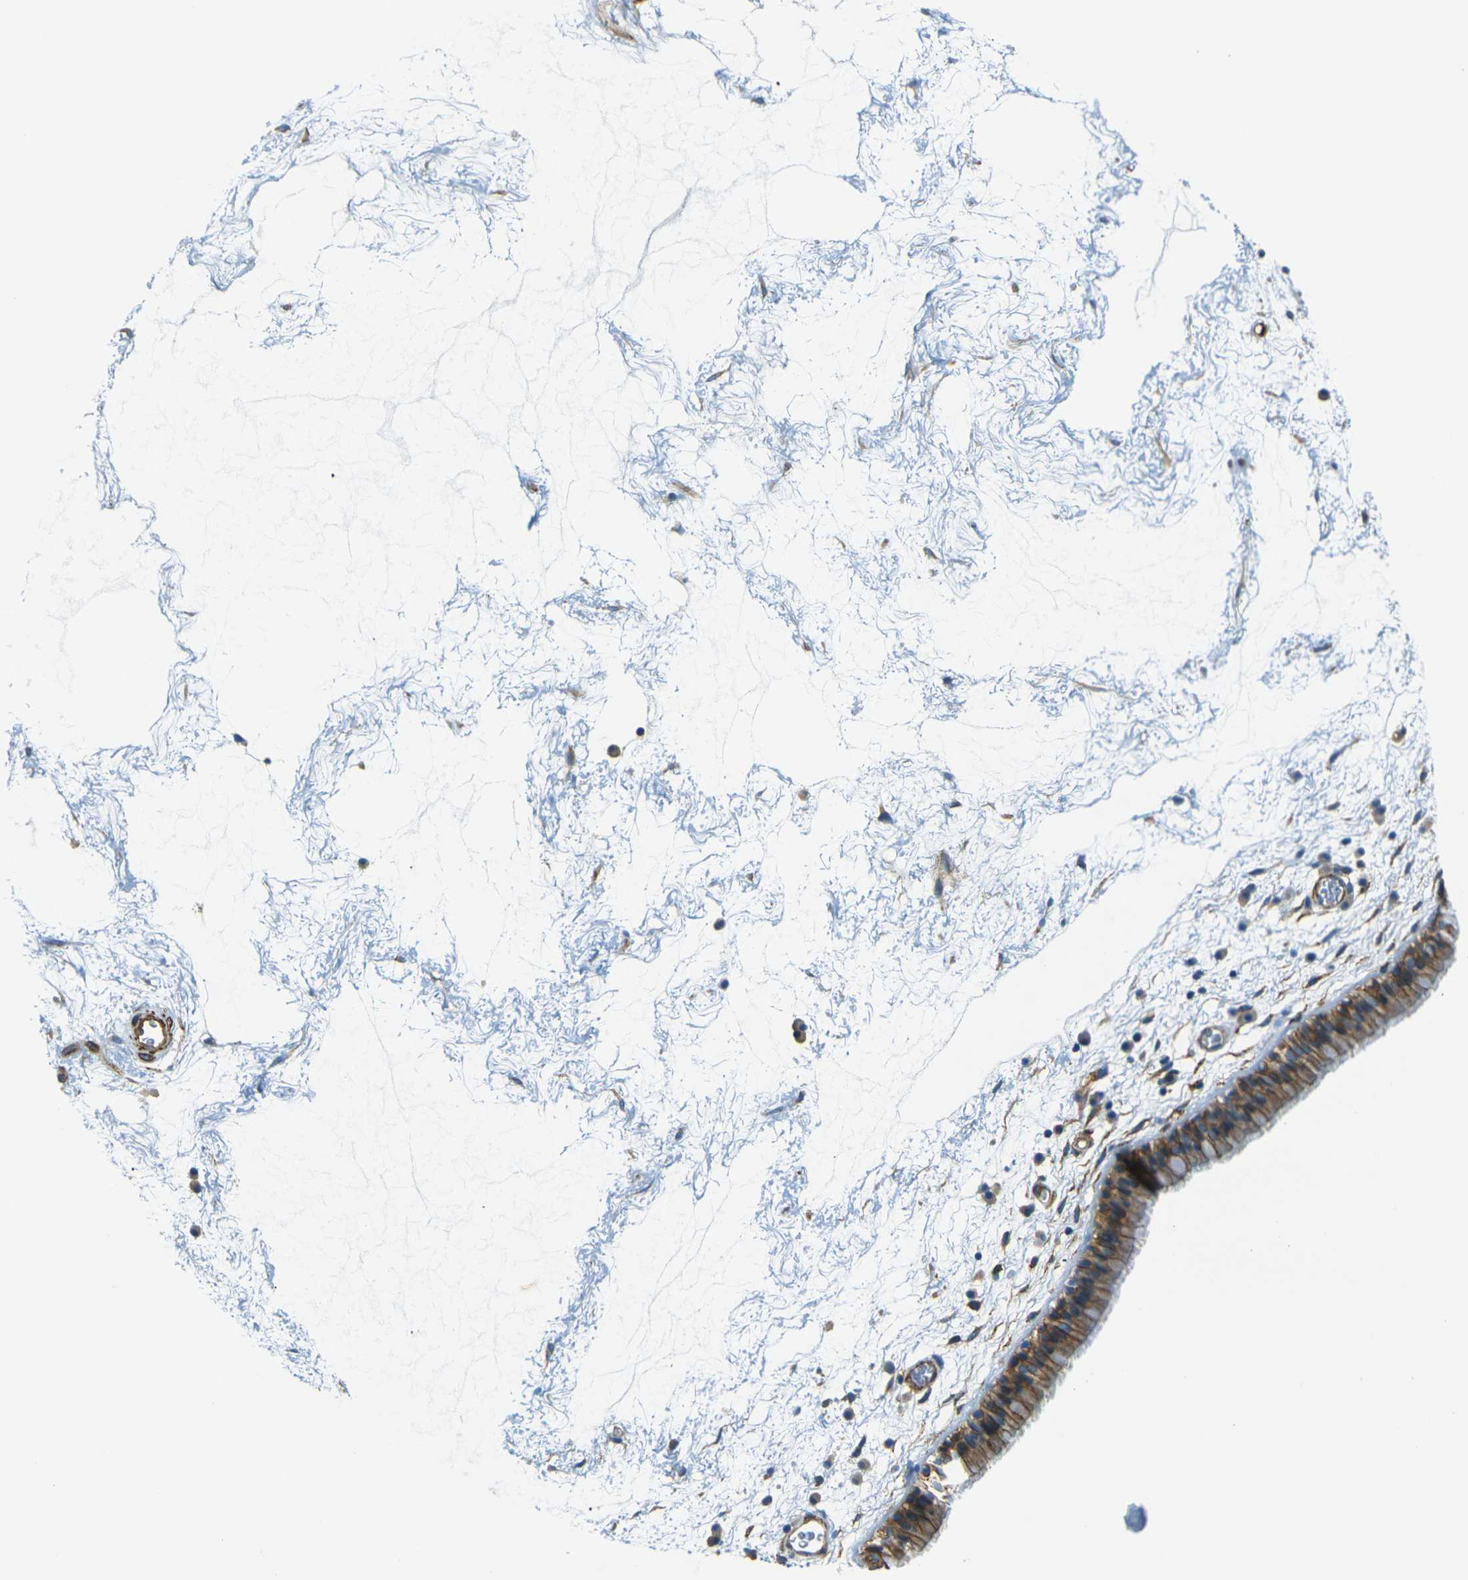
{"staining": {"intensity": "moderate", "quantity": ">75%", "location": "cytoplasmic/membranous"}, "tissue": "nasopharynx", "cell_type": "Respiratory epithelial cells", "image_type": "normal", "snomed": [{"axis": "morphology", "description": "Normal tissue, NOS"}, {"axis": "morphology", "description": "Inflammation, NOS"}, {"axis": "topography", "description": "Nasopharynx"}], "caption": "High-power microscopy captured an immunohistochemistry photomicrograph of benign nasopharynx, revealing moderate cytoplasmic/membranous staining in about >75% of respiratory epithelial cells. The staining is performed using DAB (3,3'-diaminobenzidine) brown chromogen to label protein expression. The nuclei are counter-stained blue using hematoxylin.", "gene": "EPHA7", "patient": {"sex": "male", "age": 48}}